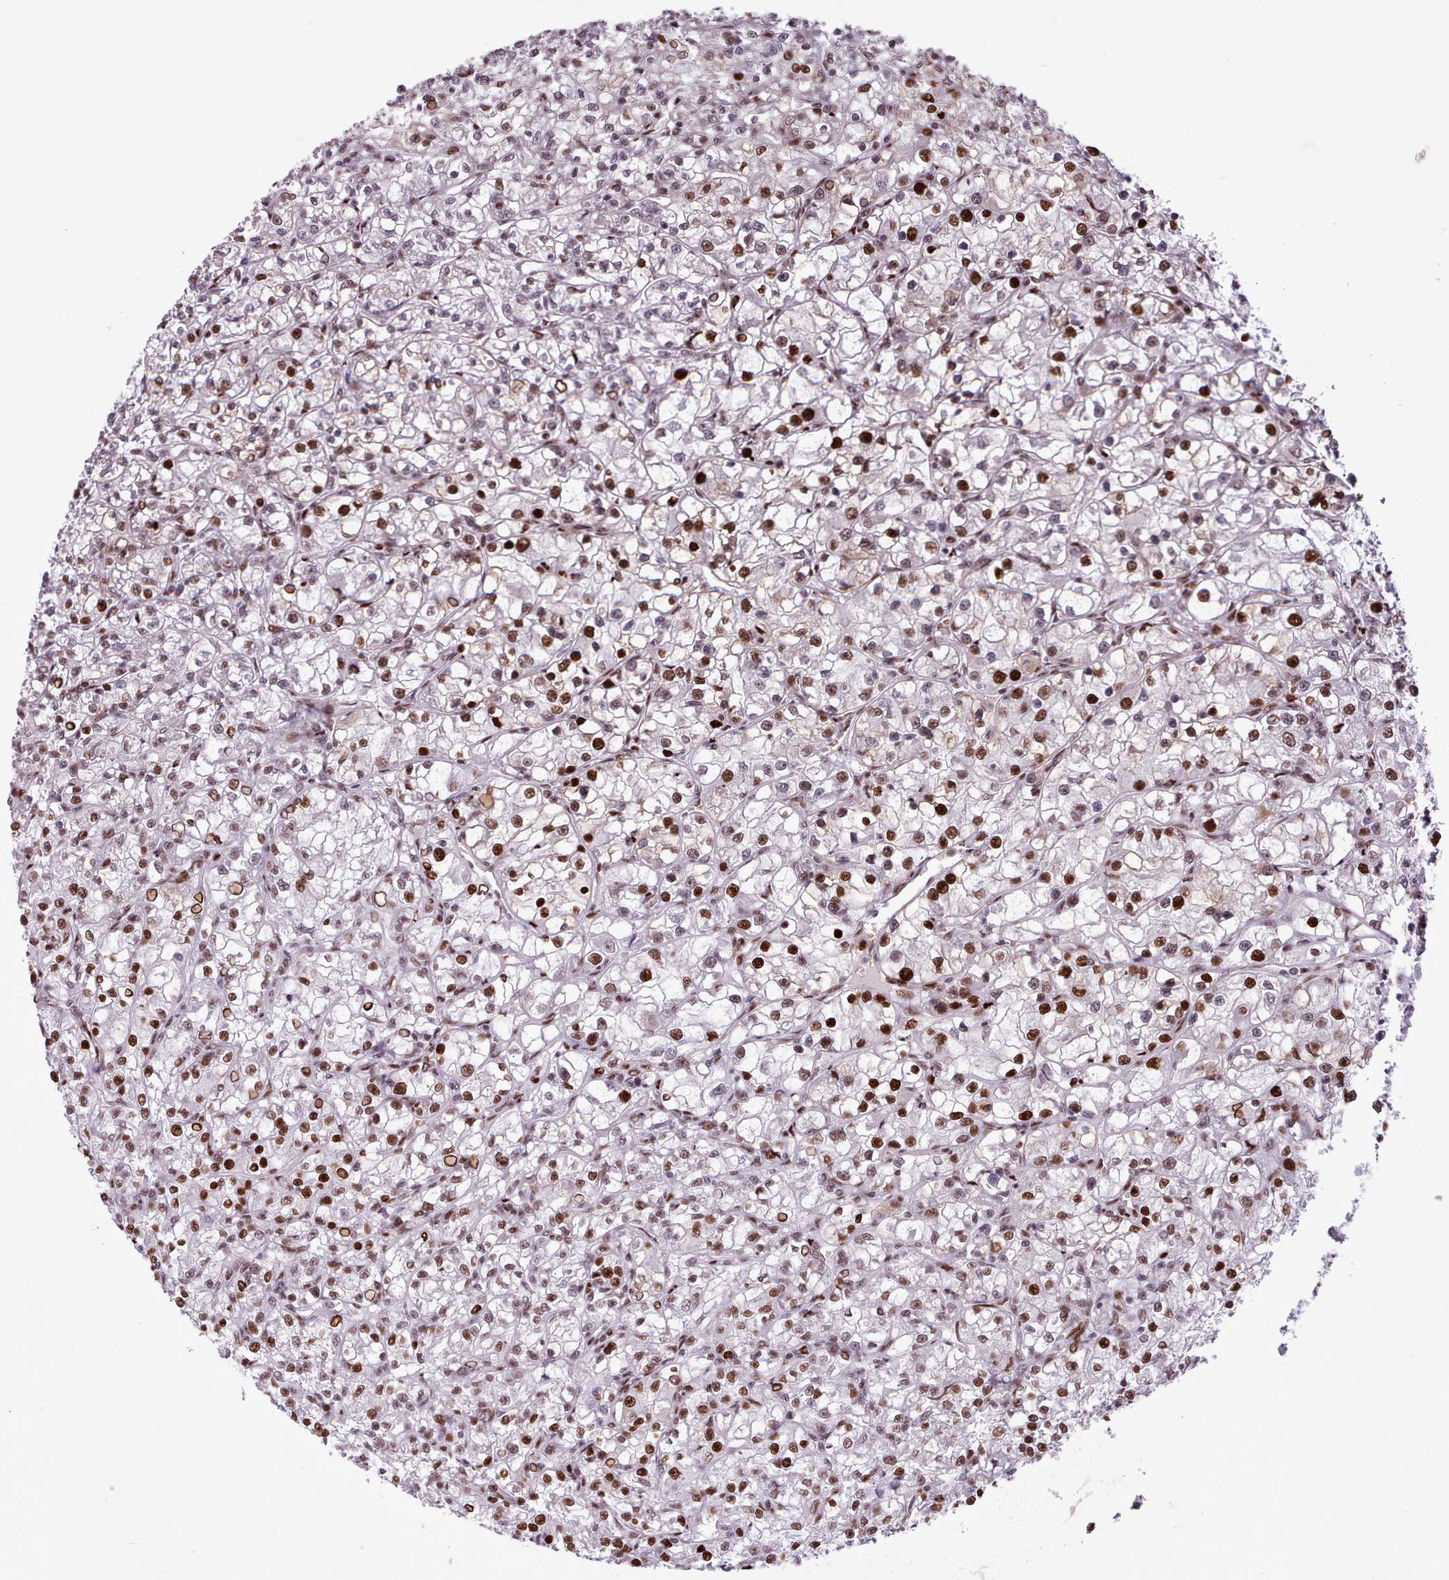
{"staining": {"intensity": "strong", "quantity": "25%-75%", "location": "nuclear"}, "tissue": "renal cancer", "cell_type": "Tumor cells", "image_type": "cancer", "snomed": [{"axis": "morphology", "description": "Adenocarcinoma, NOS"}, {"axis": "topography", "description": "Kidney"}], "caption": "Immunohistochemistry image of neoplastic tissue: renal cancer stained using immunohistochemistry displays high levels of strong protein expression localized specifically in the nuclear of tumor cells, appearing as a nuclear brown color.", "gene": "SRSF4", "patient": {"sex": "female", "age": 59}}